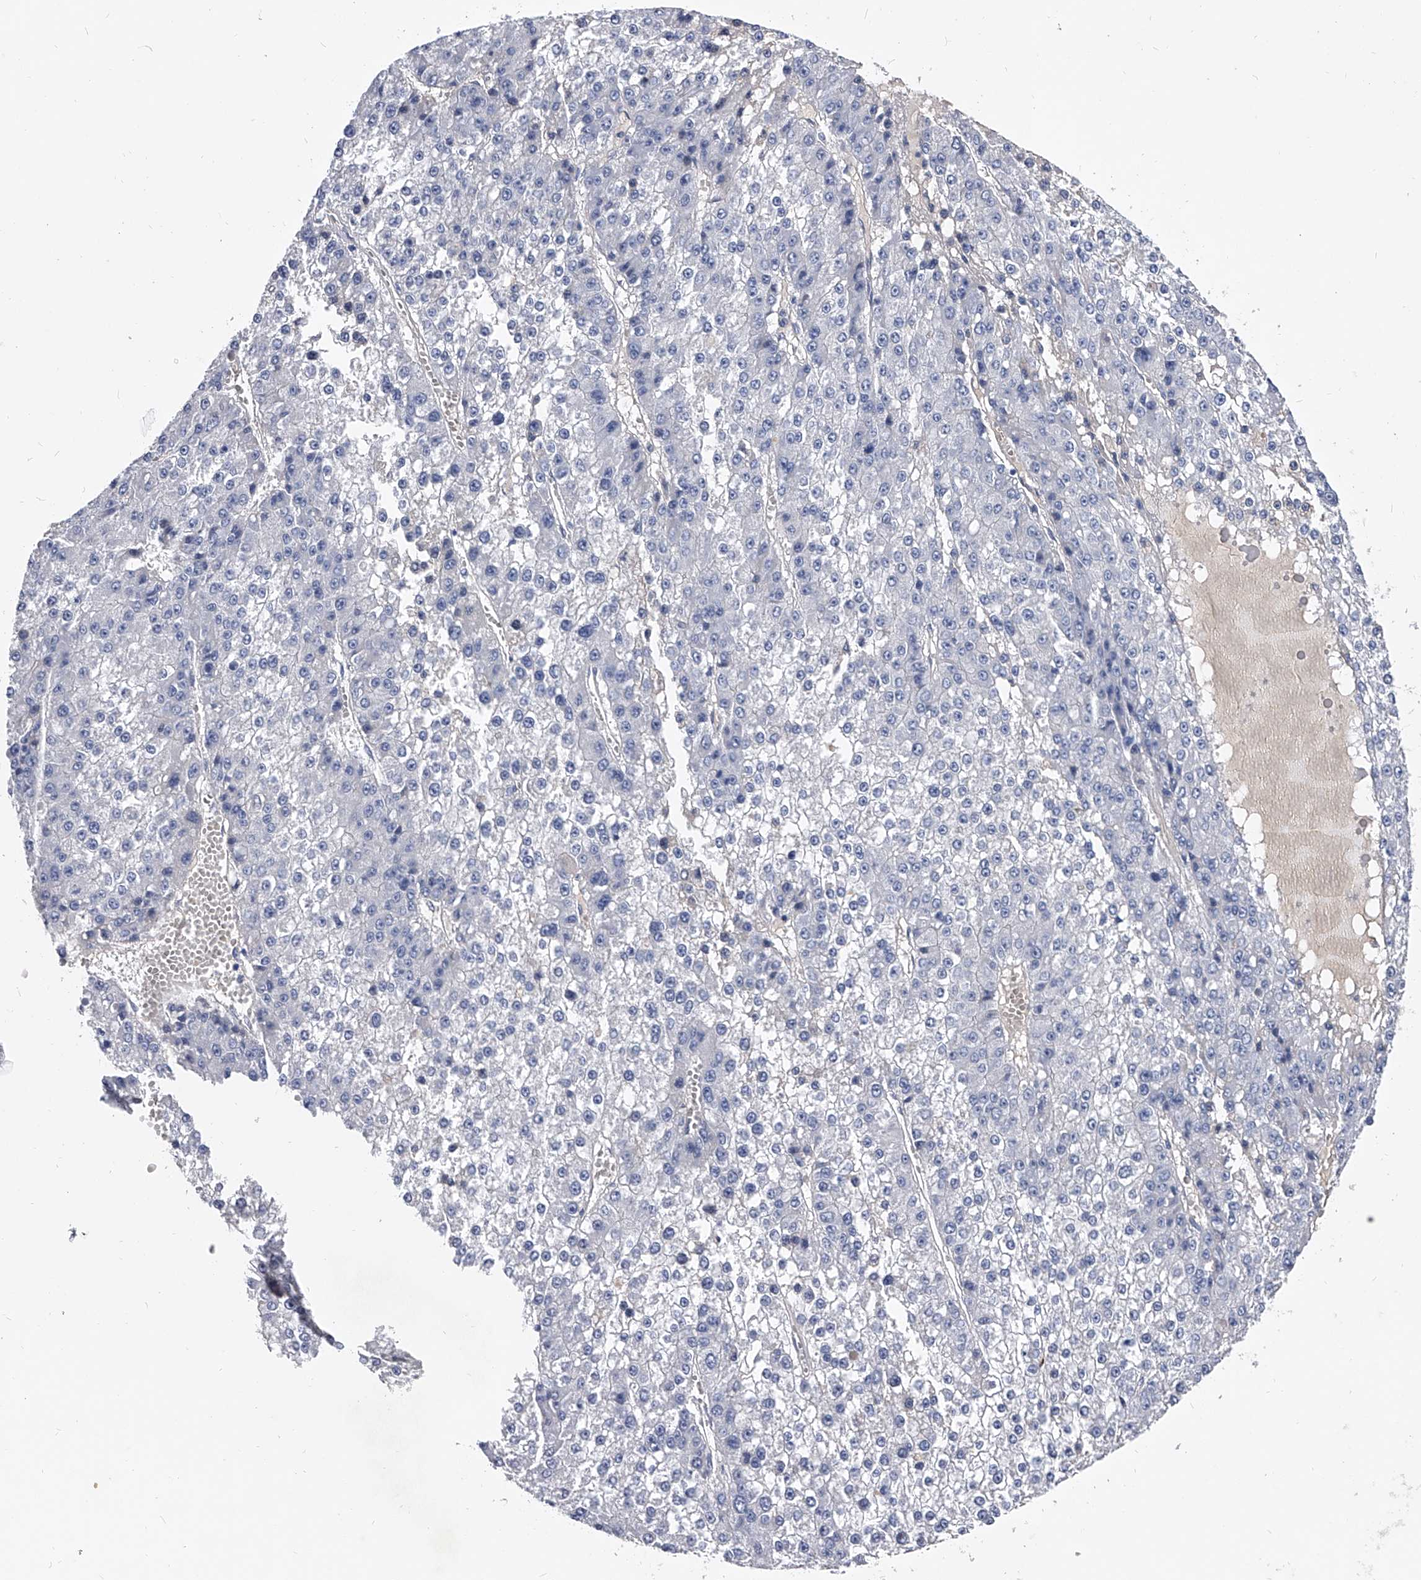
{"staining": {"intensity": "negative", "quantity": "none", "location": "none"}, "tissue": "liver cancer", "cell_type": "Tumor cells", "image_type": "cancer", "snomed": [{"axis": "morphology", "description": "Carcinoma, Hepatocellular, NOS"}, {"axis": "topography", "description": "Liver"}], "caption": "High magnification brightfield microscopy of liver cancer (hepatocellular carcinoma) stained with DAB (brown) and counterstained with hematoxylin (blue): tumor cells show no significant staining.", "gene": "EFCAB7", "patient": {"sex": "female", "age": 73}}